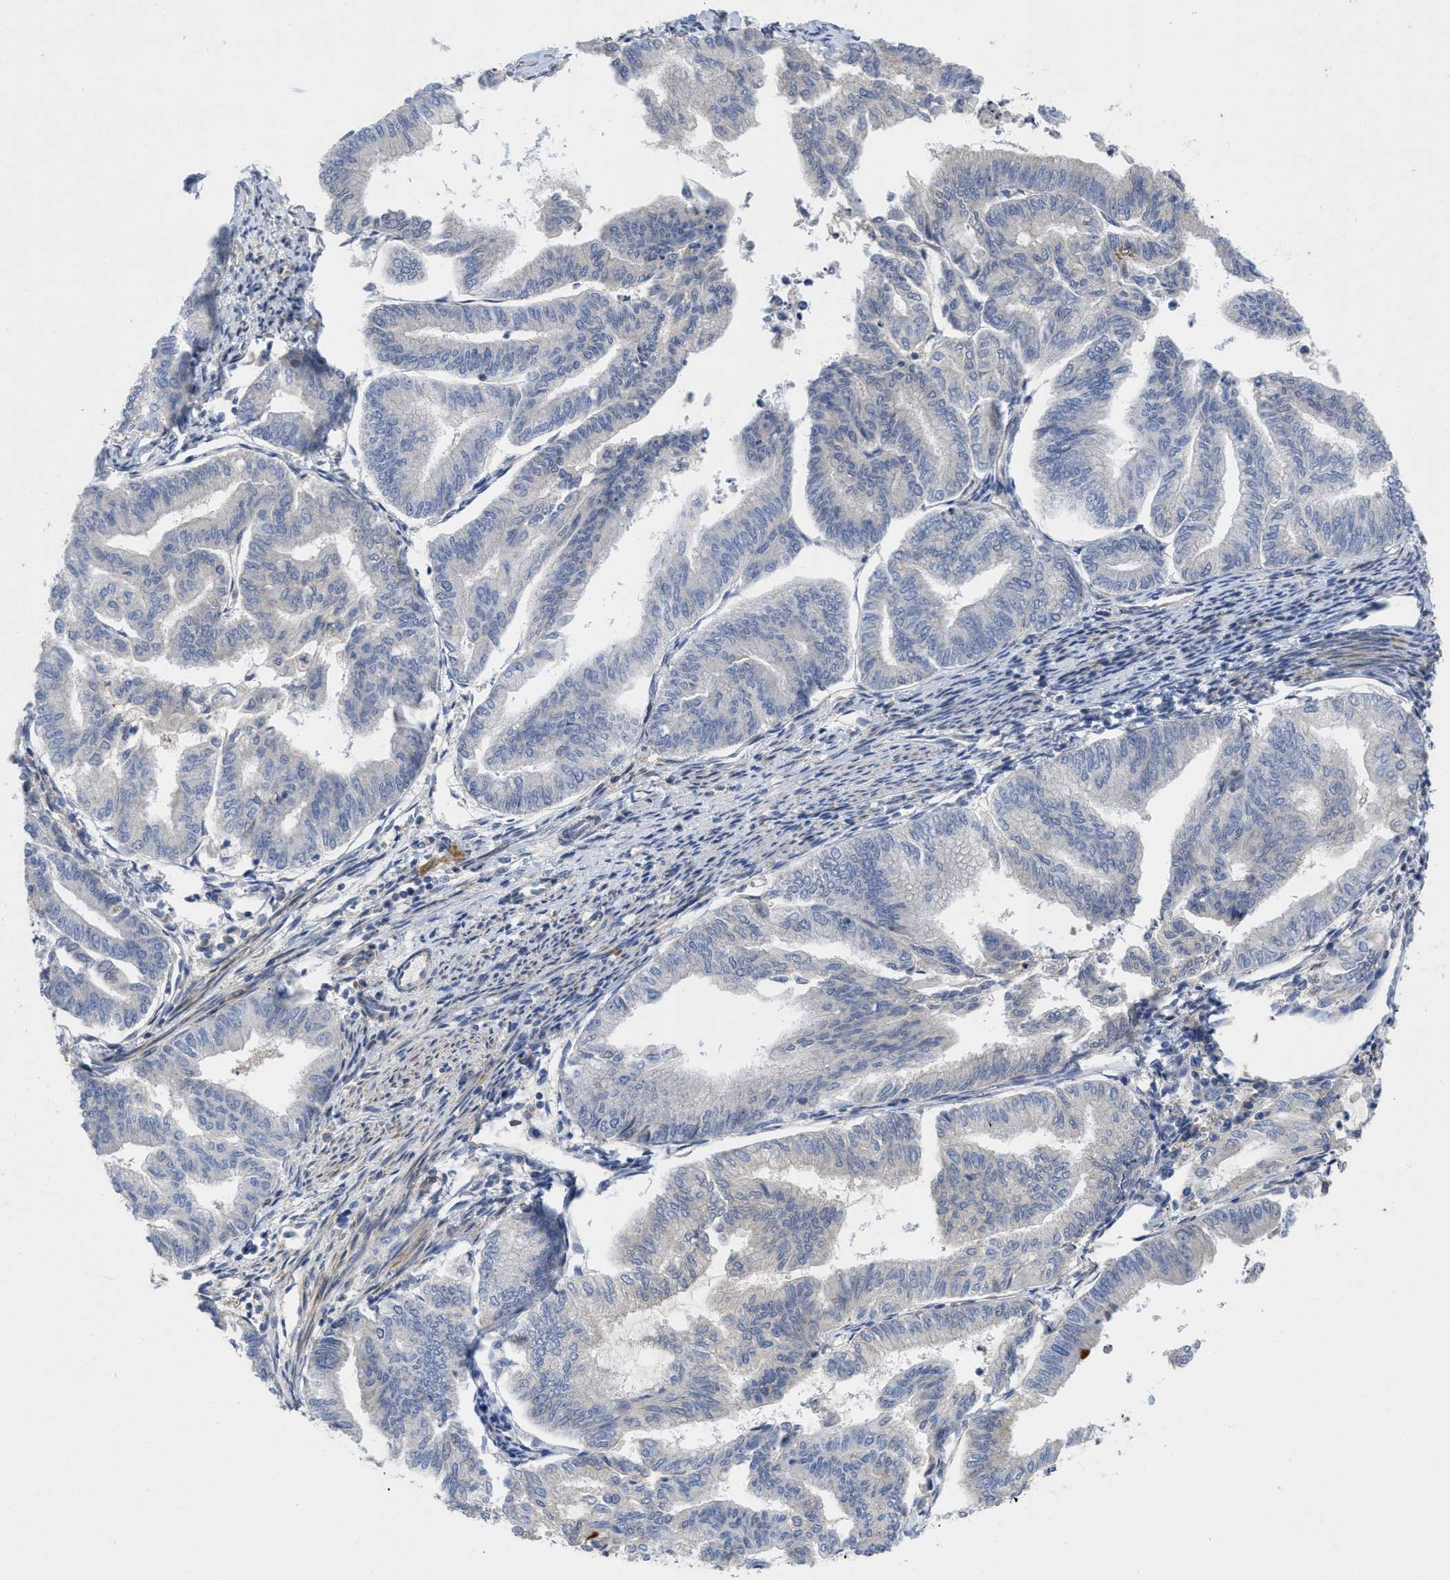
{"staining": {"intensity": "negative", "quantity": "none", "location": "none"}, "tissue": "endometrial cancer", "cell_type": "Tumor cells", "image_type": "cancer", "snomed": [{"axis": "morphology", "description": "Adenocarcinoma, NOS"}, {"axis": "topography", "description": "Endometrium"}], "caption": "Micrograph shows no protein staining in tumor cells of endometrial cancer (adenocarcinoma) tissue.", "gene": "ARHGEF26", "patient": {"sex": "female", "age": 79}}